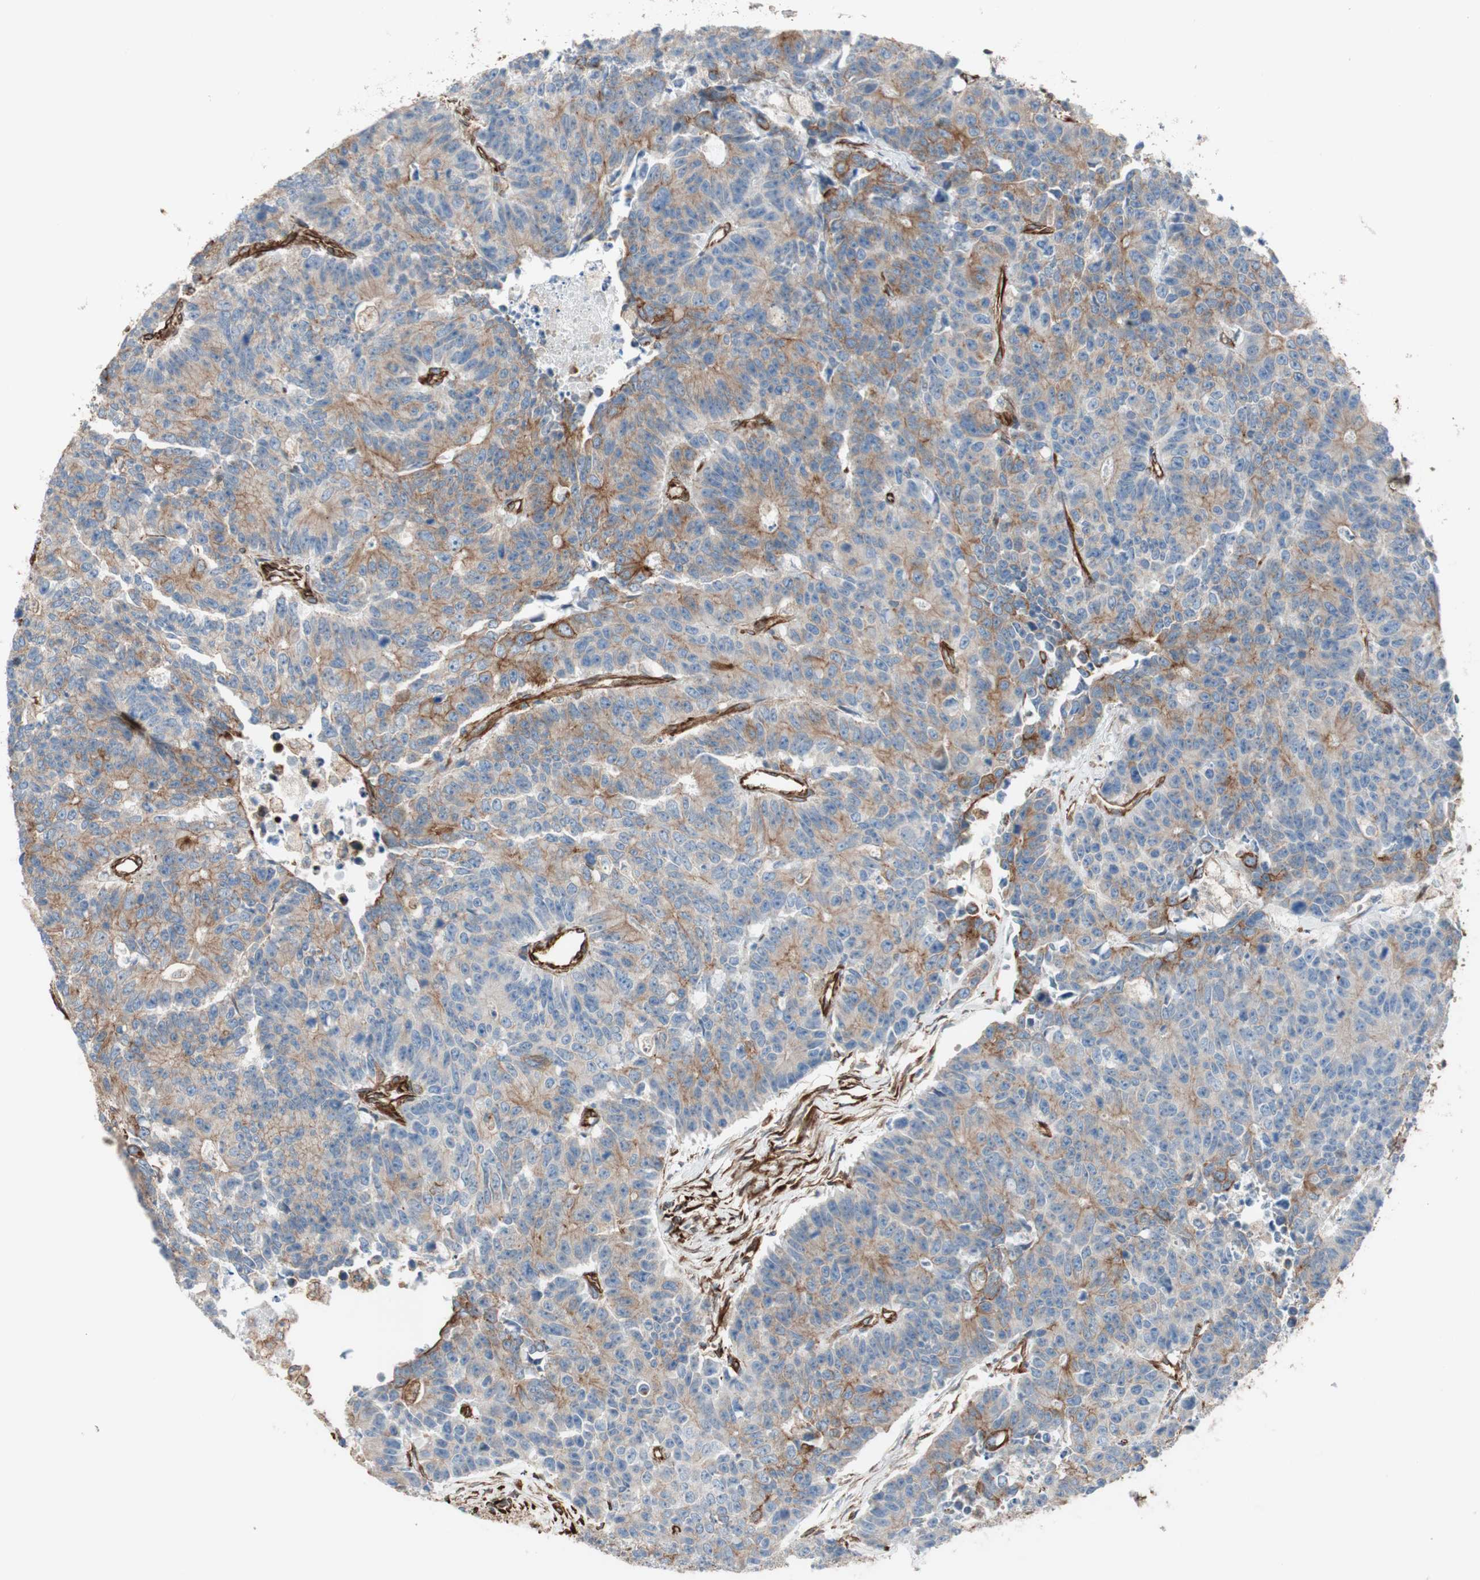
{"staining": {"intensity": "moderate", "quantity": ">75%", "location": "cytoplasmic/membranous"}, "tissue": "colorectal cancer", "cell_type": "Tumor cells", "image_type": "cancer", "snomed": [{"axis": "morphology", "description": "Adenocarcinoma, NOS"}, {"axis": "topography", "description": "Colon"}], "caption": "Moderate cytoplasmic/membranous positivity is seen in approximately >75% of tumor cells in colorectal cancer (adenocarcinoma).", "gene": "TCTA", "patient": {"sex": "female", "age": 86}}